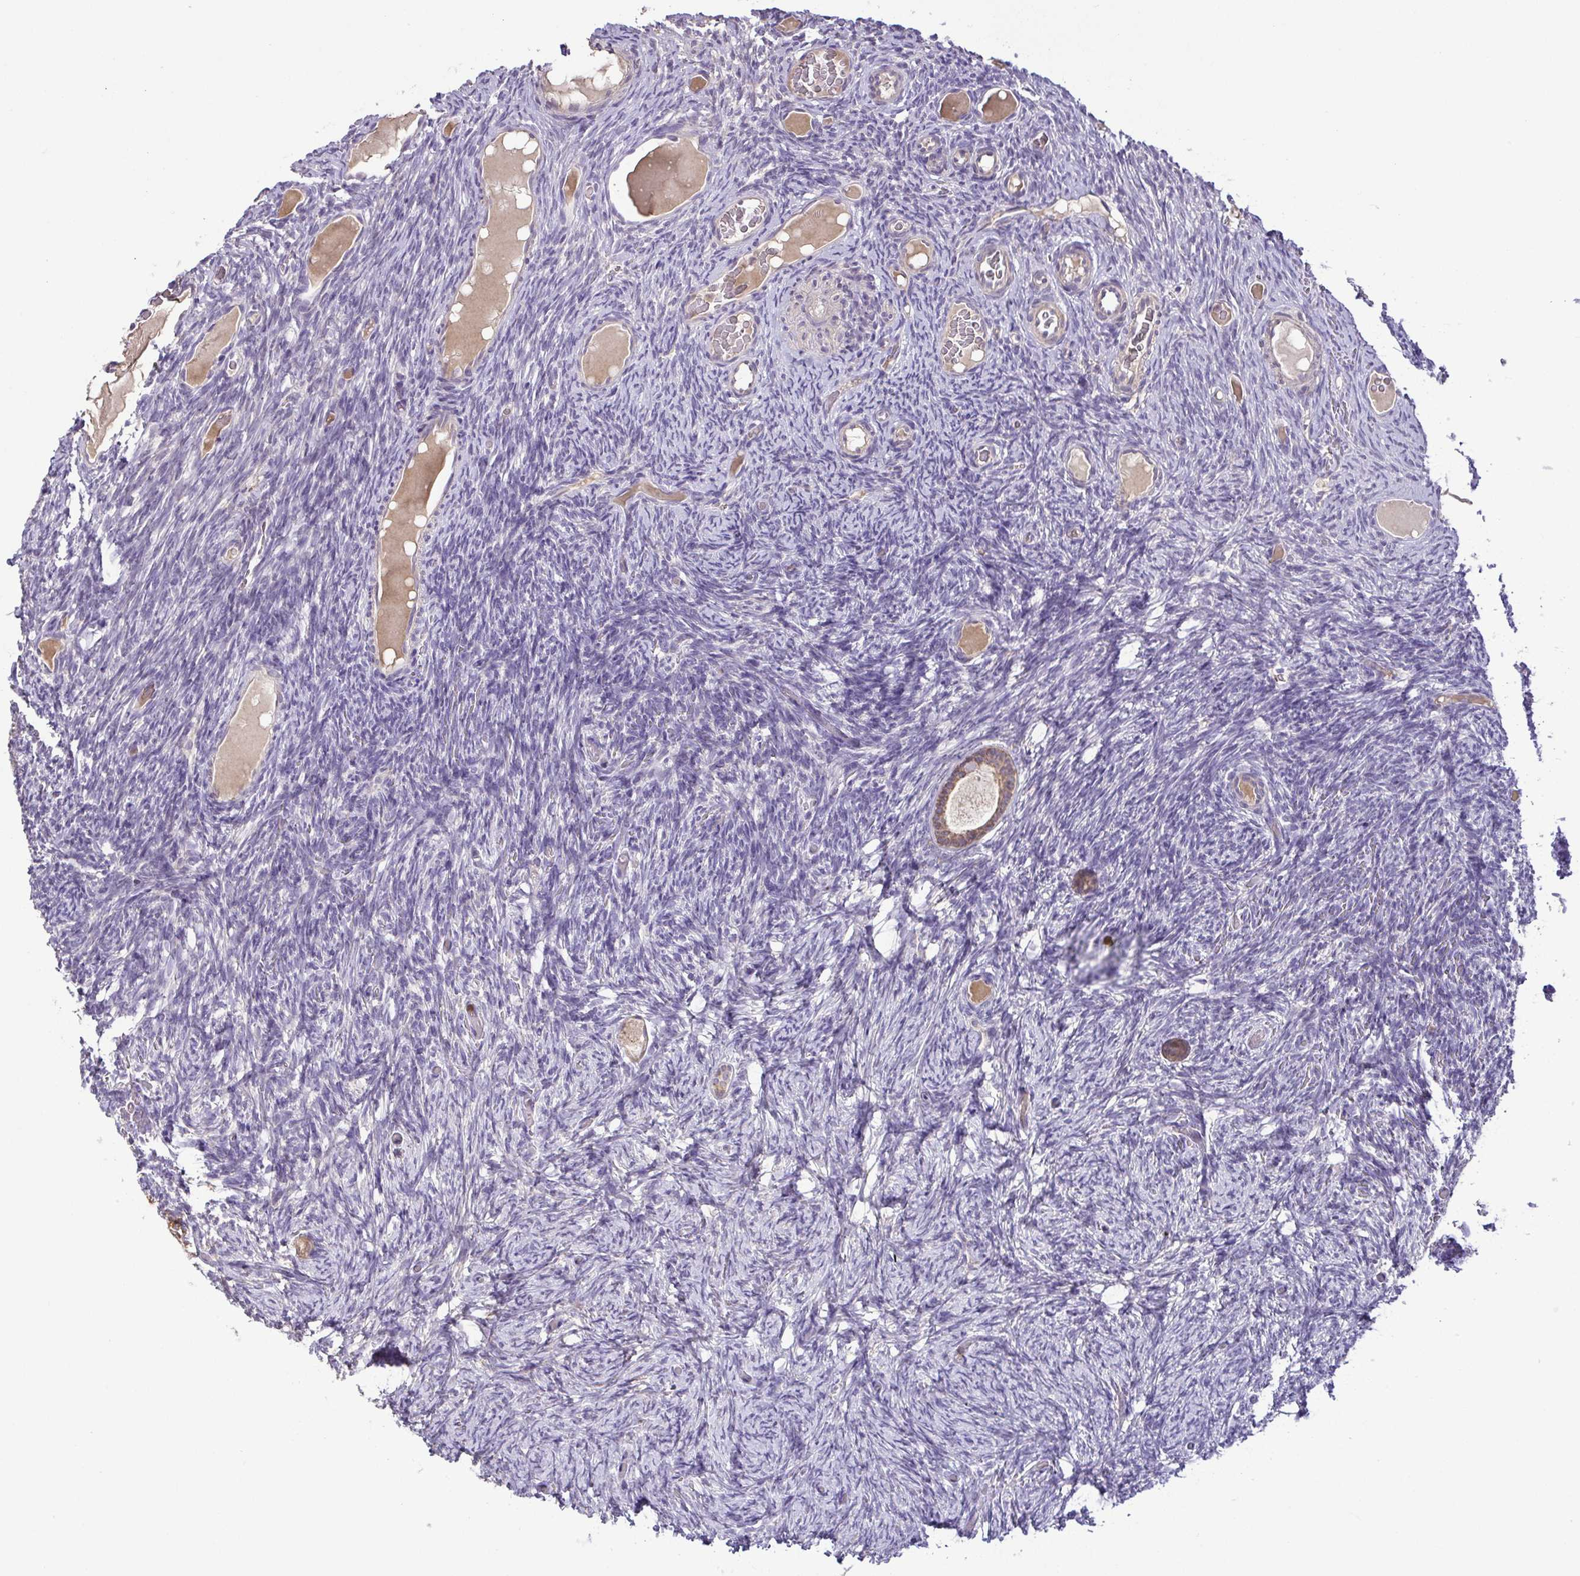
{"staining": {"intensity": "weak", "quantity": ">75%", "location": "cytoplasmic/membranous"}, "tissue": "ovary", "cell_type": "Follicle cells", "image_type": "normal", "snomed": [{"axis": "morphology", "description": "Normal tissue, NOS"}, {"axis": "topography", "description": "Ovary"}], "caption": "Immunohistochemical staining of benign ovary shows weak cytoplasmic/membranous protein staining in approximately >75% of follicle cells. (Stains: DAB (3,3'-diaminobenzidine) in brown, nuclei in blue, Microscopy: brightfield microscopy at high magnification).", "gene": "MYL10", "patient": {"sex": "female", "age": 34}}